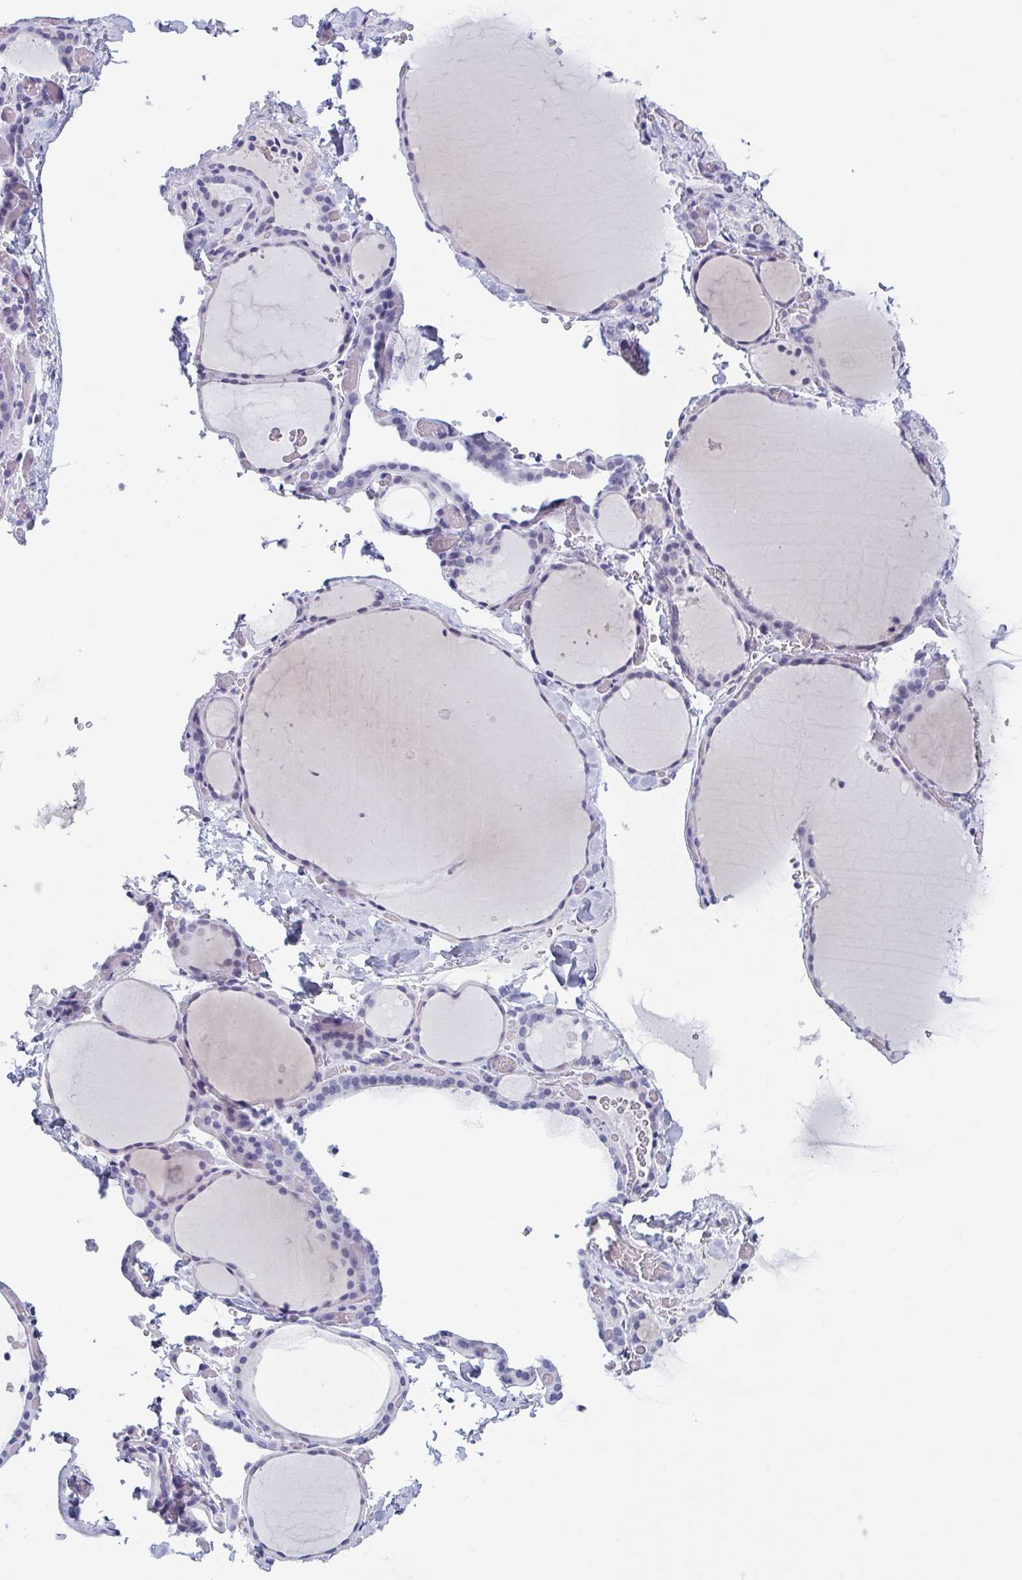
{"staining": {"intensity": "negative", "quantity": "none", "location": "none"}, "tissue": "thyroid gland", "cell_type": "Glandular cells", "image_type": "normal", "snomed": [{"axis": "morphology", "description": "Normal tissue, NOS"}, {"axis": "topography", "description": "Thyroid gland"}], "caption": "IHC micrograph of unremarkable thyroid gland: thyroid gland stained with DAB (3,3'-diaminobenzidine) shows no significant protein expression in glandular cells.", "gene": "REG4", "patient": {"sex": "female", "age": 36}}